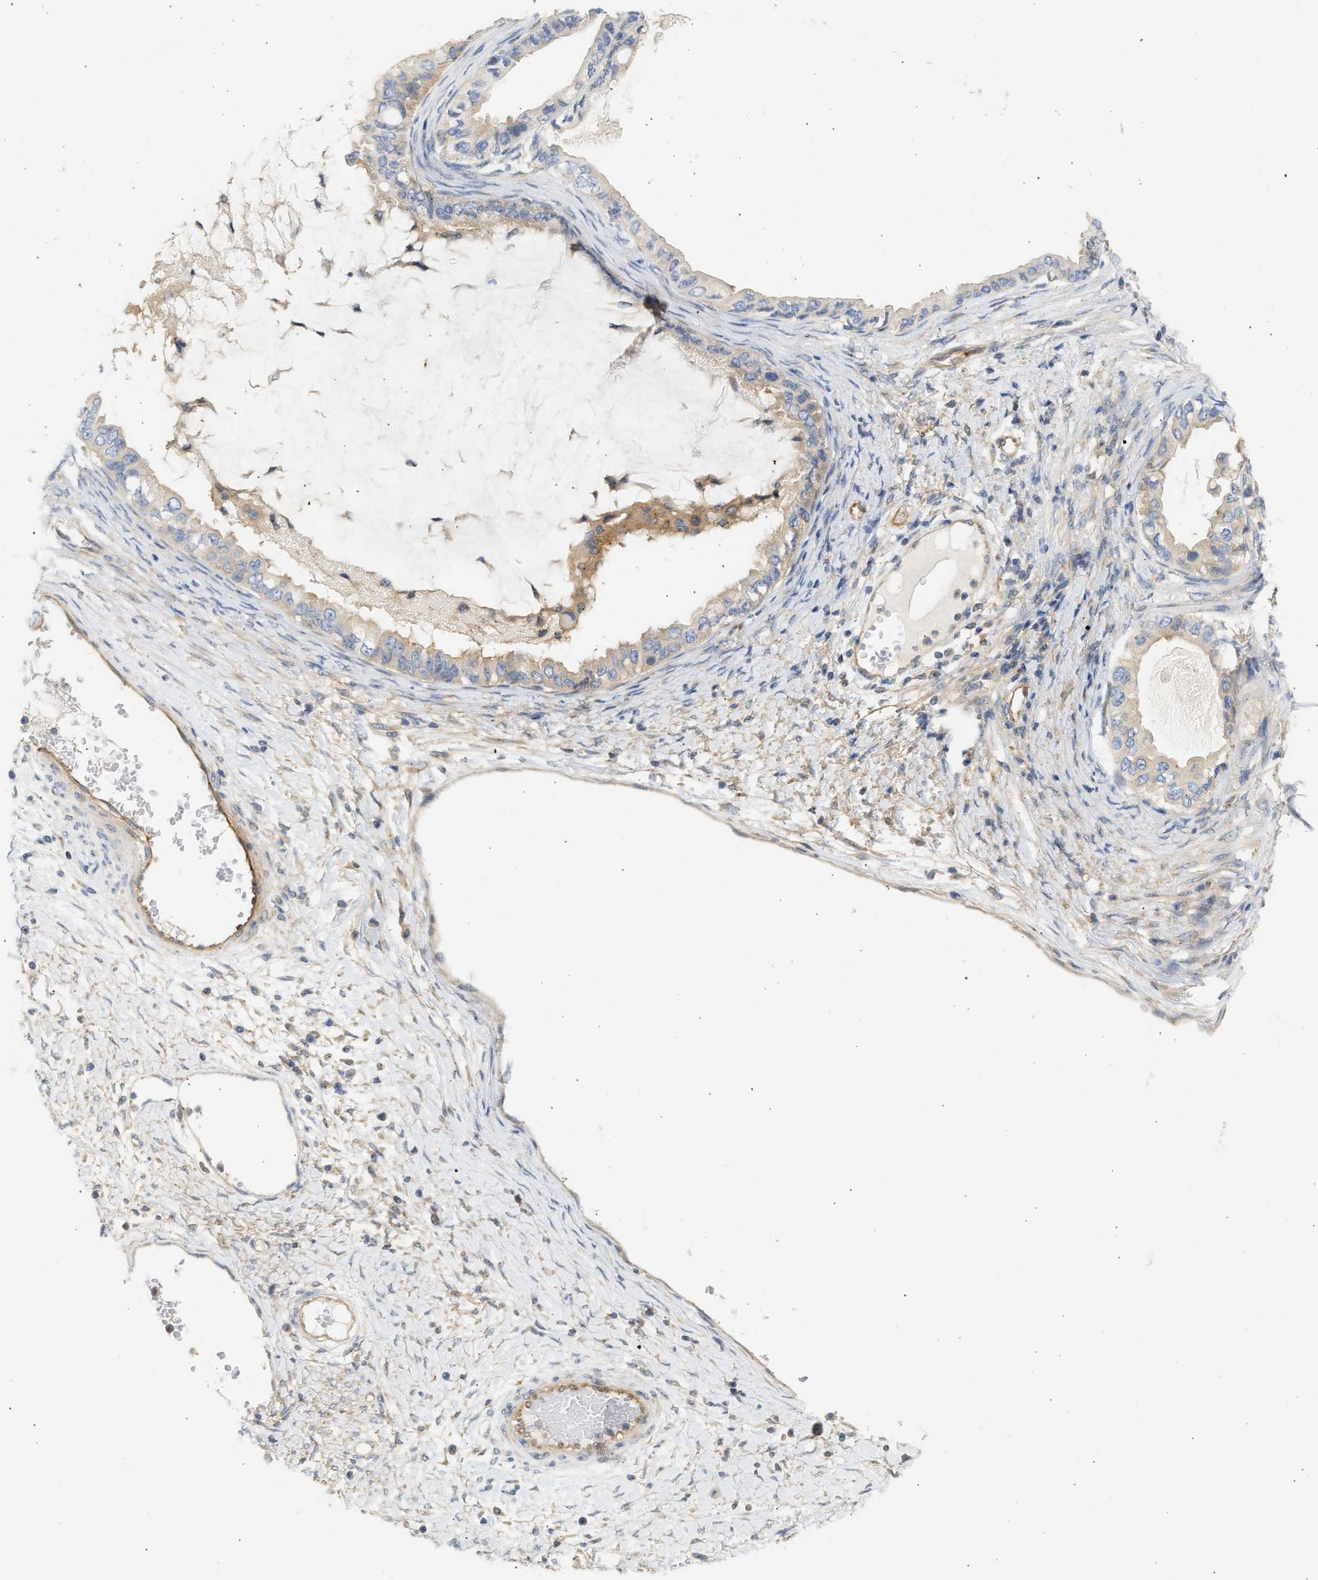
{"staining": {"intensity": "weak", "quantity": "25%-75%", "location": "cytoplasmic/membranous"}, "tissue": "ovarian cancer", "cell_type": "Tumor cells", "image_type": "cancer", "snomed": [{"axis": "morphology", "description": "Cystadenocarcinoma, mucinous, NOS"}, {"axis": "topography", "description": "Ovary"}], "caption": "A high-resolution photomicrograph shows immunohistochemistry staining of mucinous cystadenocarcinoma (ovarian), which exhibits weak cytoplasmic/membranous positivity in about 25%-75% of tumor cells. Nuclei are stained in blue.", "gene": "PAFAH1B1", "patient": {"sex": "female", "age": 80}}